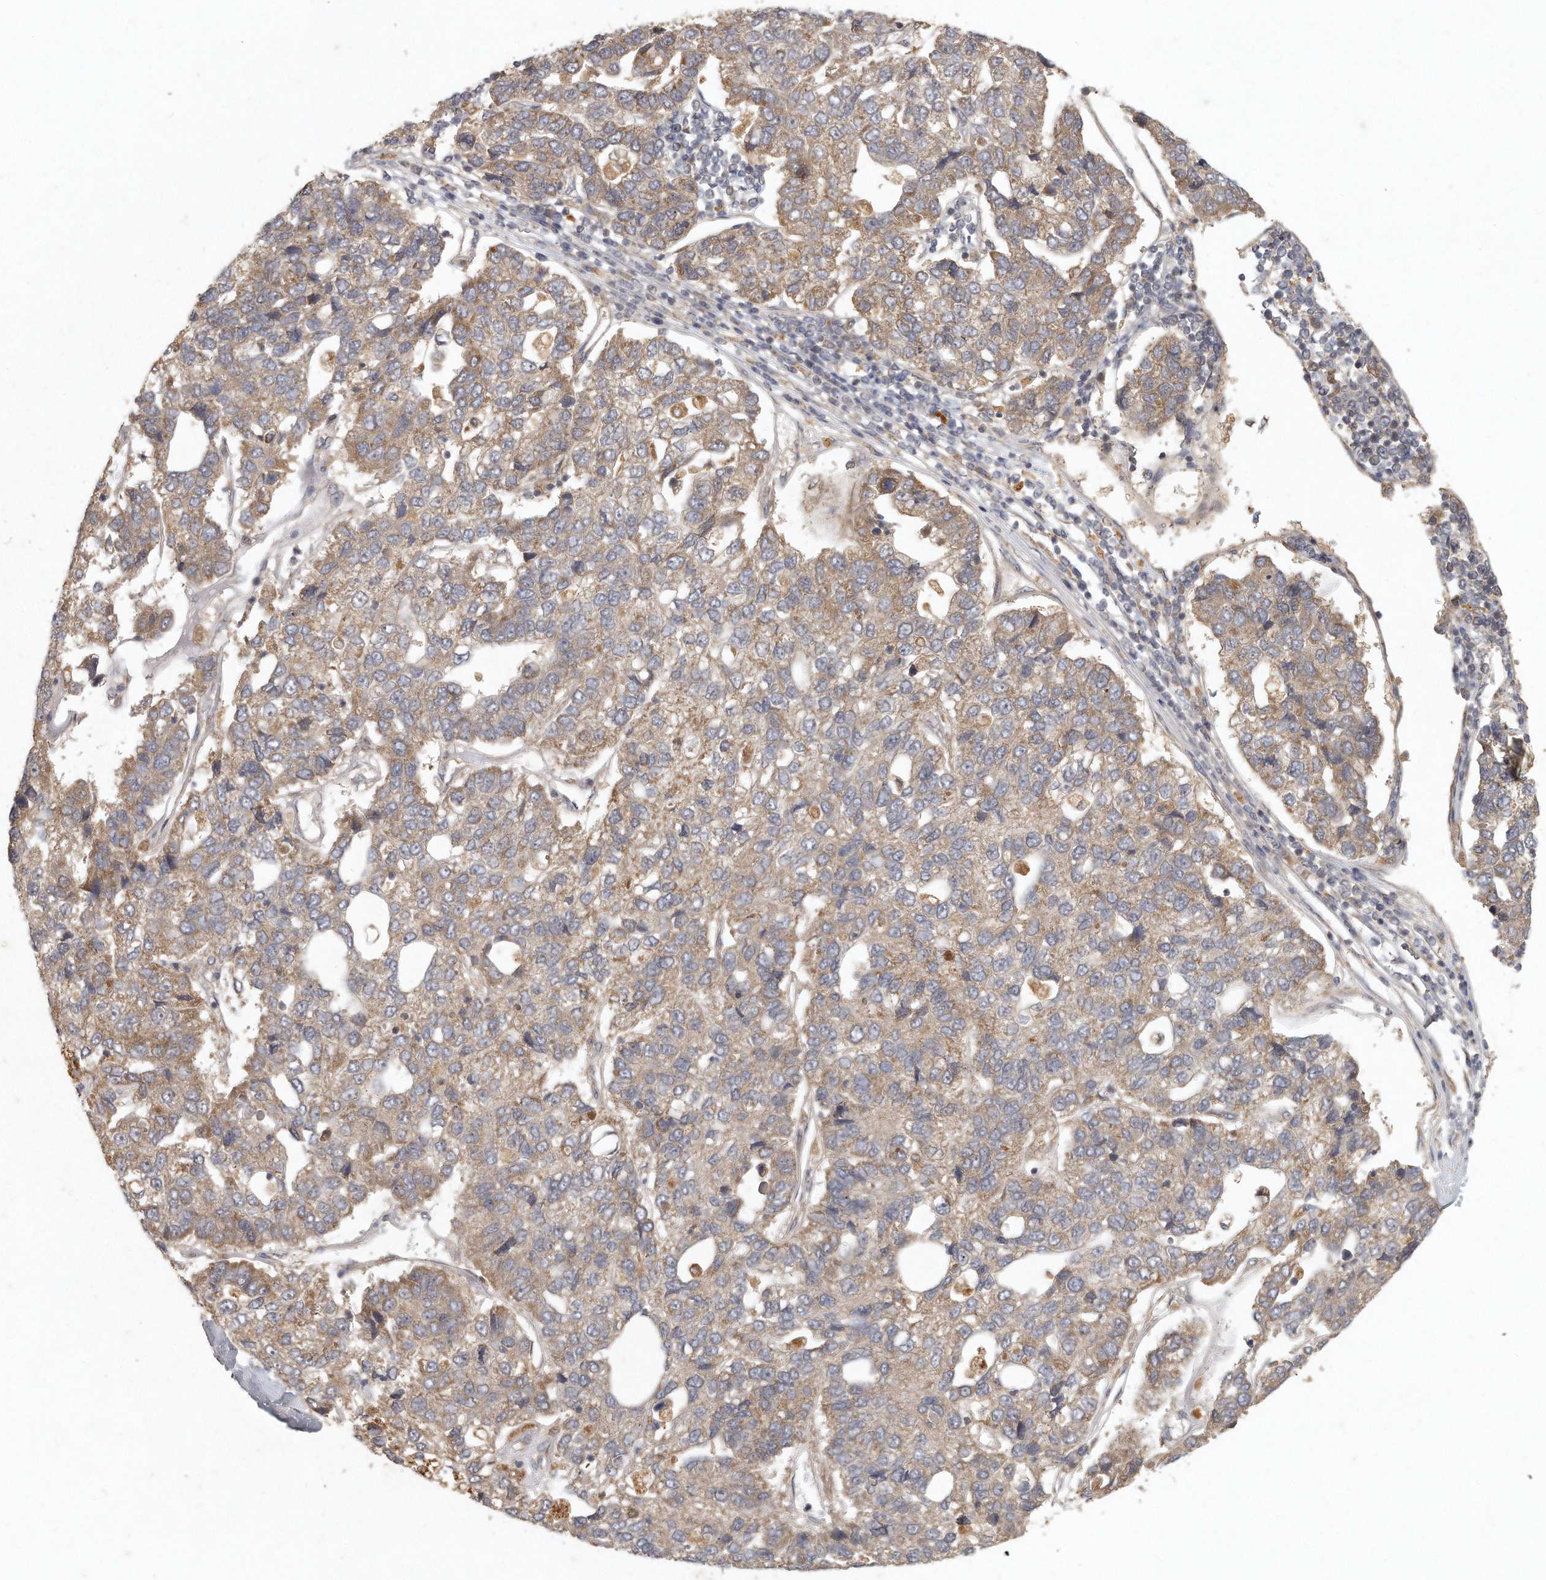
{"staining": {"intensity": "weak", "quantity": ">75%", "location": "cytoplasmic/membranous"}, "tissue": "pancreatic cancer", "cell_type": "Tumor cells", "image_type": "cancer", "snomed": [{"axis": "morphology", "description": "Adenocarcinoma, NOS"}, {"axis": "topography", "description": "Pancreas"}], "caption": "Pancreatic cancer stained for a protein (brown) displays weak cytoplasmic/membranous positive expression in approximately >75% of tumor cells.", "gene": "LGALS8", "patient": {"sex": "female", "age": 61}}